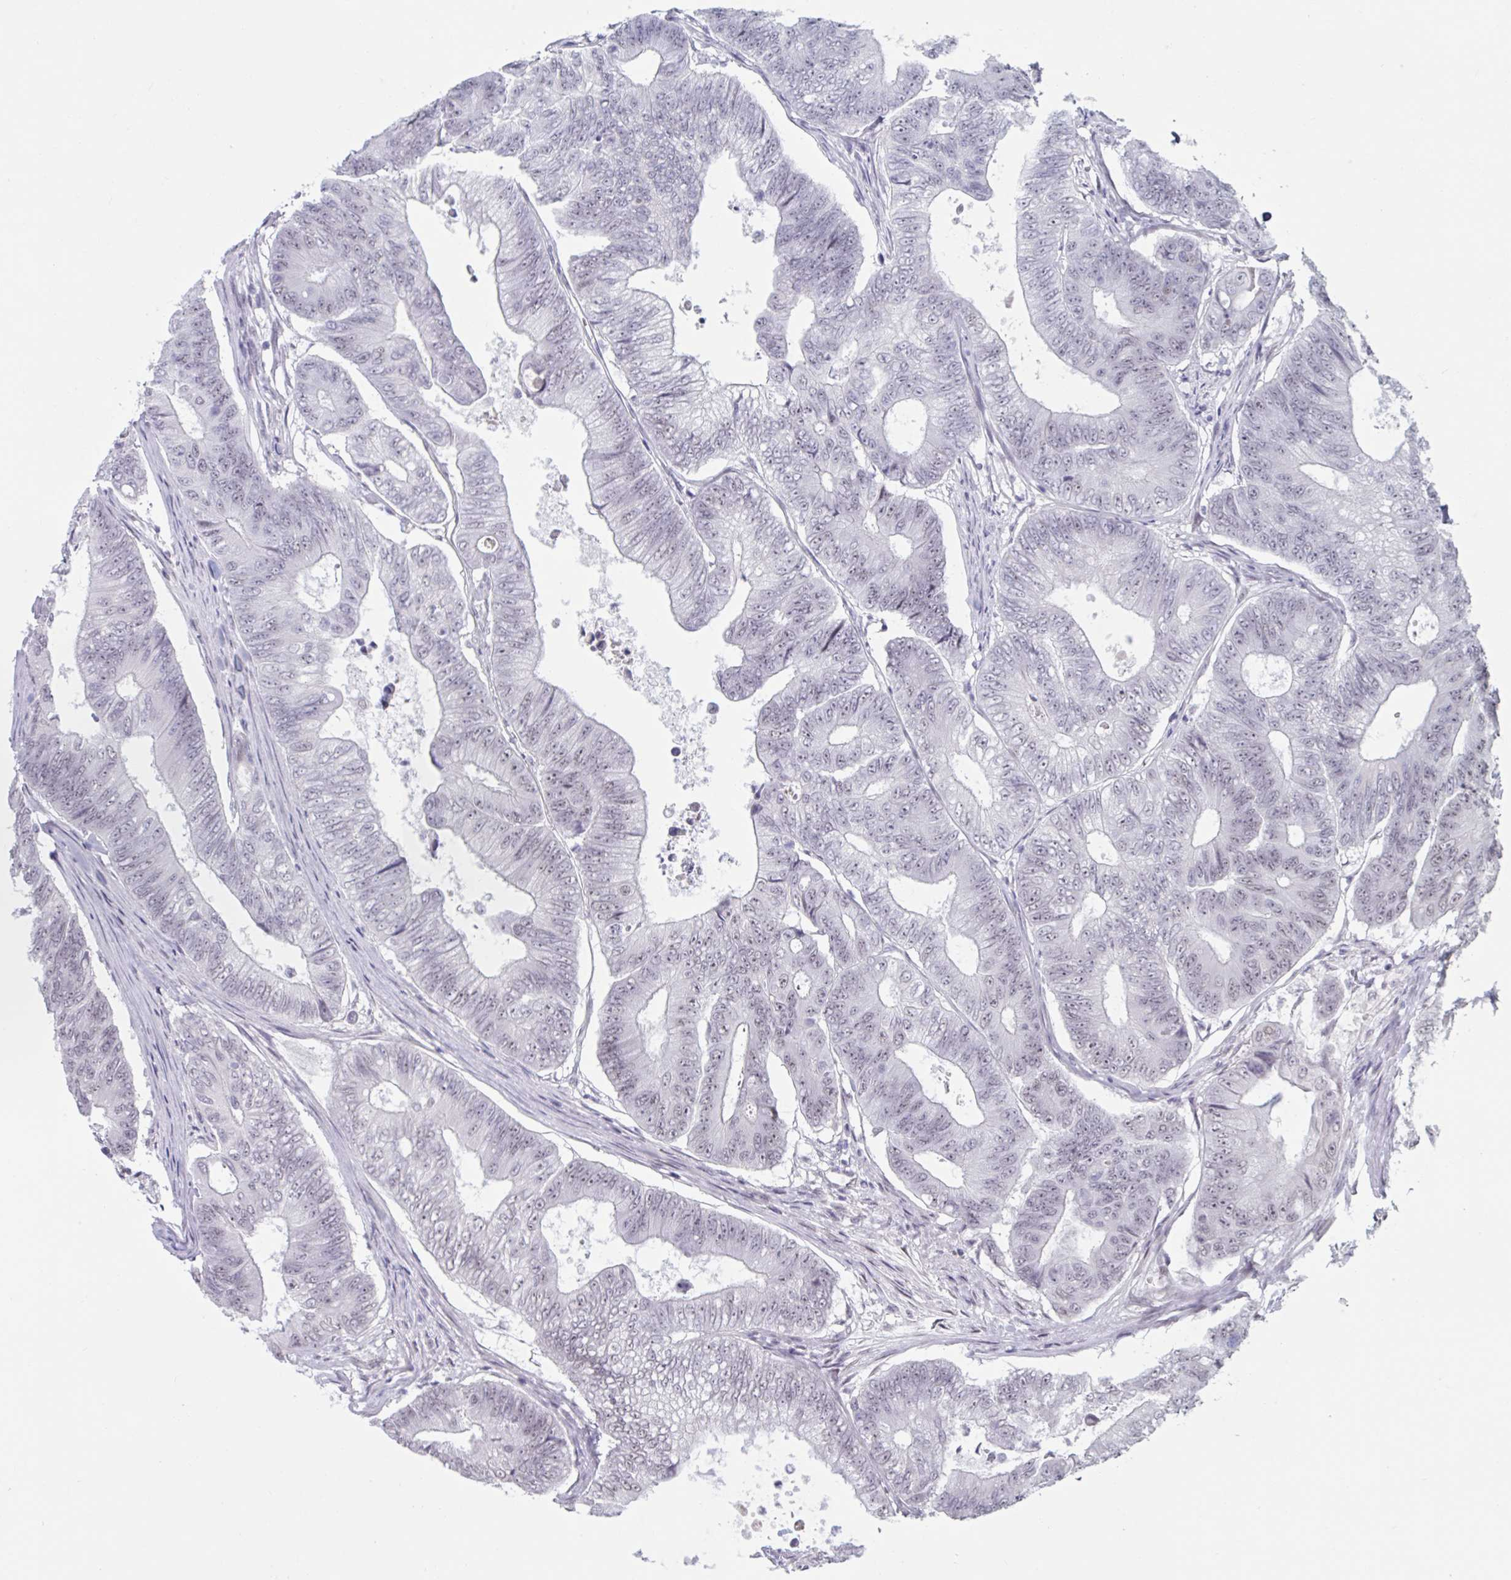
{"staining": {"intensity": "weak", "quantity": "25%-75%", "location": "nuclear"}, "tissue": "colorectal cancer", "cell_type": "Tumor cells", "image_type": "cancer", "snomed": [{"axis": "morphology", "description": "Adenocarcinoma, NOS"}, {"axis": "topography", "description": "Colon"}], "caption": "Immunohistochemistry image of human adenocarcinoma (colorectal) stained for a protein (brown), which demonstrates low levels of weak nuclear staining in approximately 25%-75% of tumor cells.", "gene": "HSD17B6", "patient": {"sex": "female", "age": 48}}